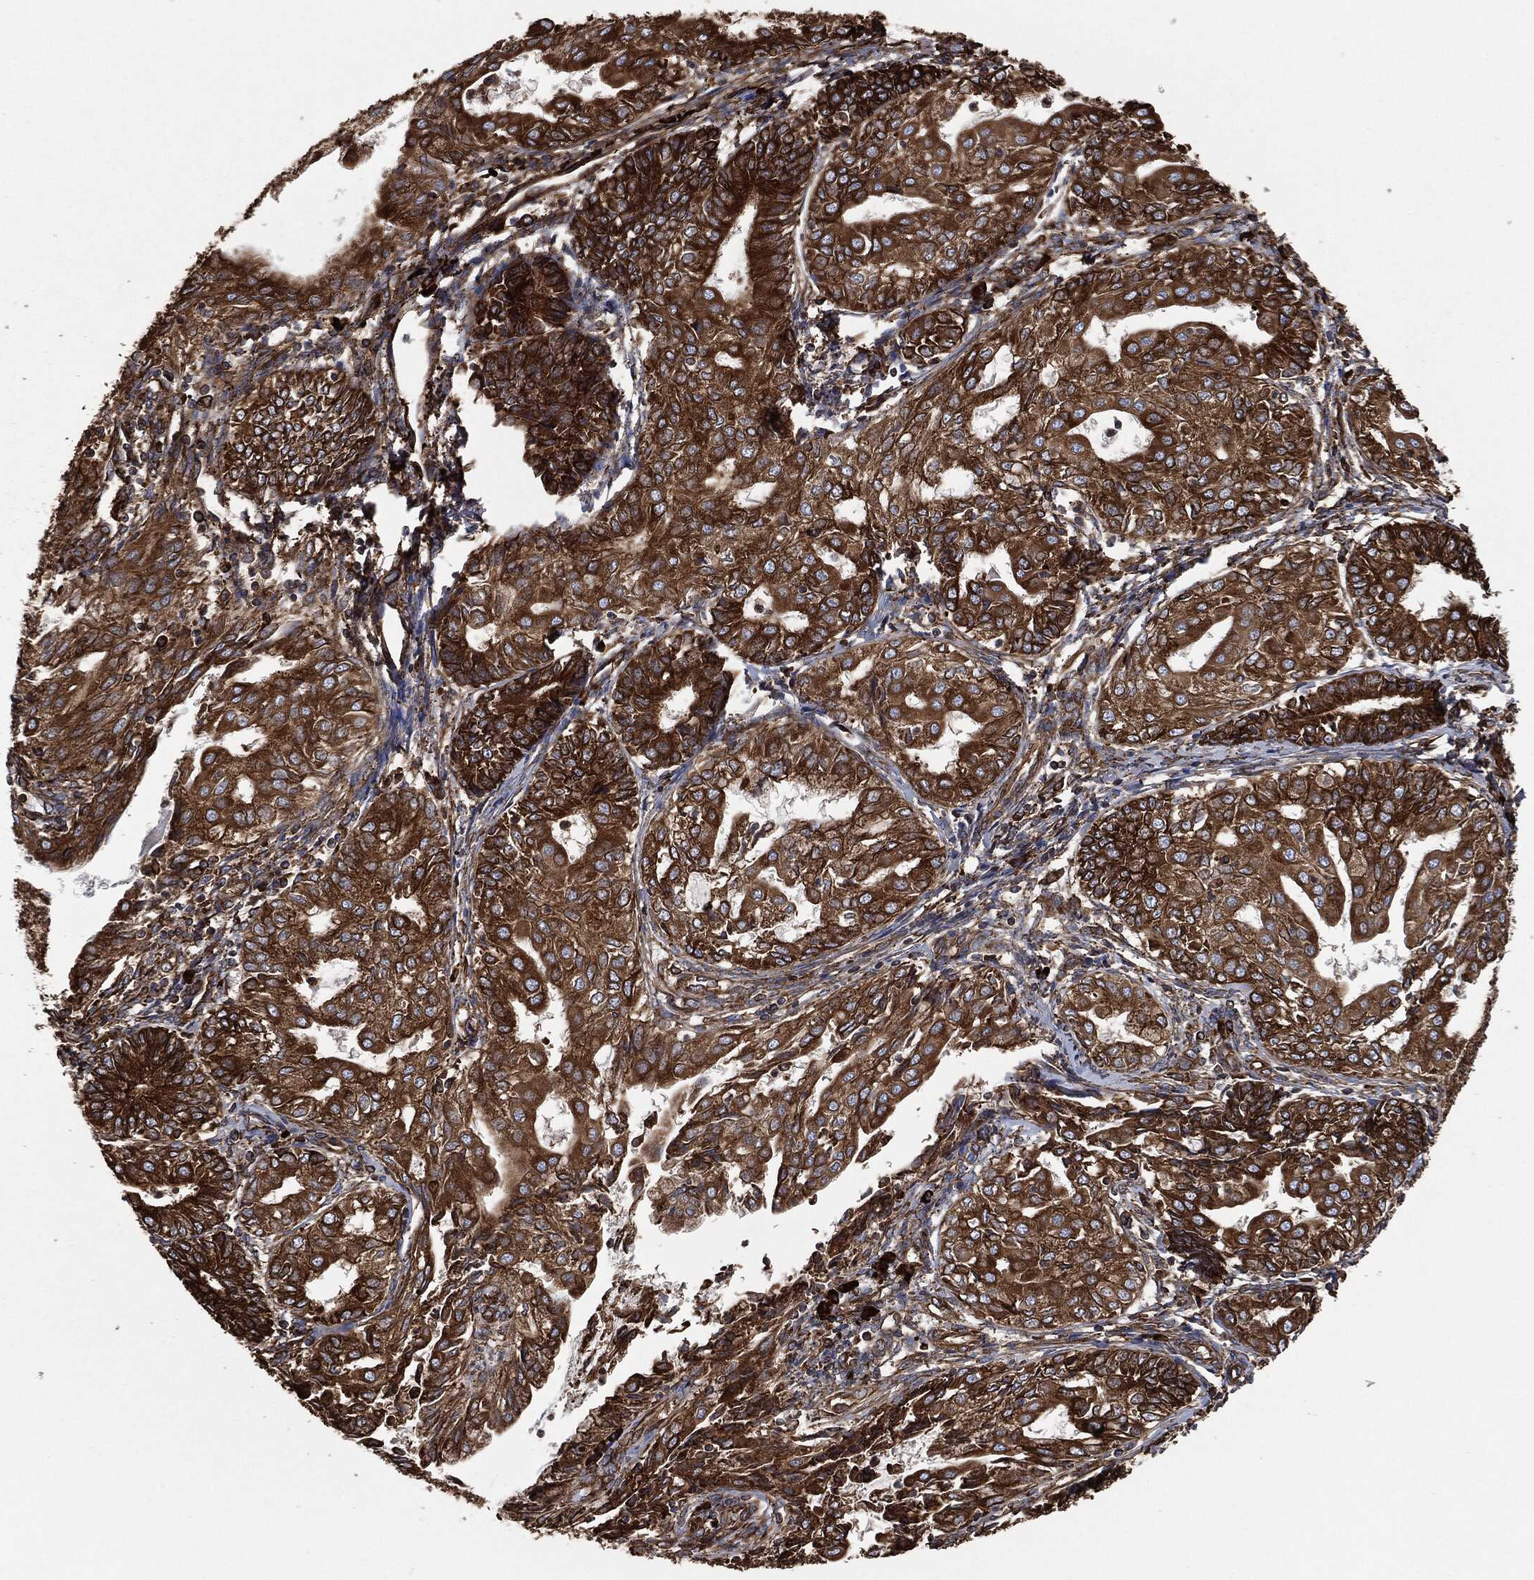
{"staining": {"intensity": "strong", "quantity": ">75%", "location": "cytoplasmic/membranous"}, "tissue": "endometrial cancer", "cell_type": "Tumor cells", "image_type": "cancer", "snomed": [{"axis": "morphology", "description": "Adenocarcinoma, NOS"}, {"axis": "topography", "description": "Endometrium"}], "caption": "The image displays immunohistochemical staining of endometrial adenocarcinoma. There is strong cytoplasmic/membranous staining is identified in approximately >75% of tumor cells. (brown staining indicates protein expression, while blue staining denotes nuclei).", "gene": "AMFR", "patient": {"sex": "female", "age": 68}}